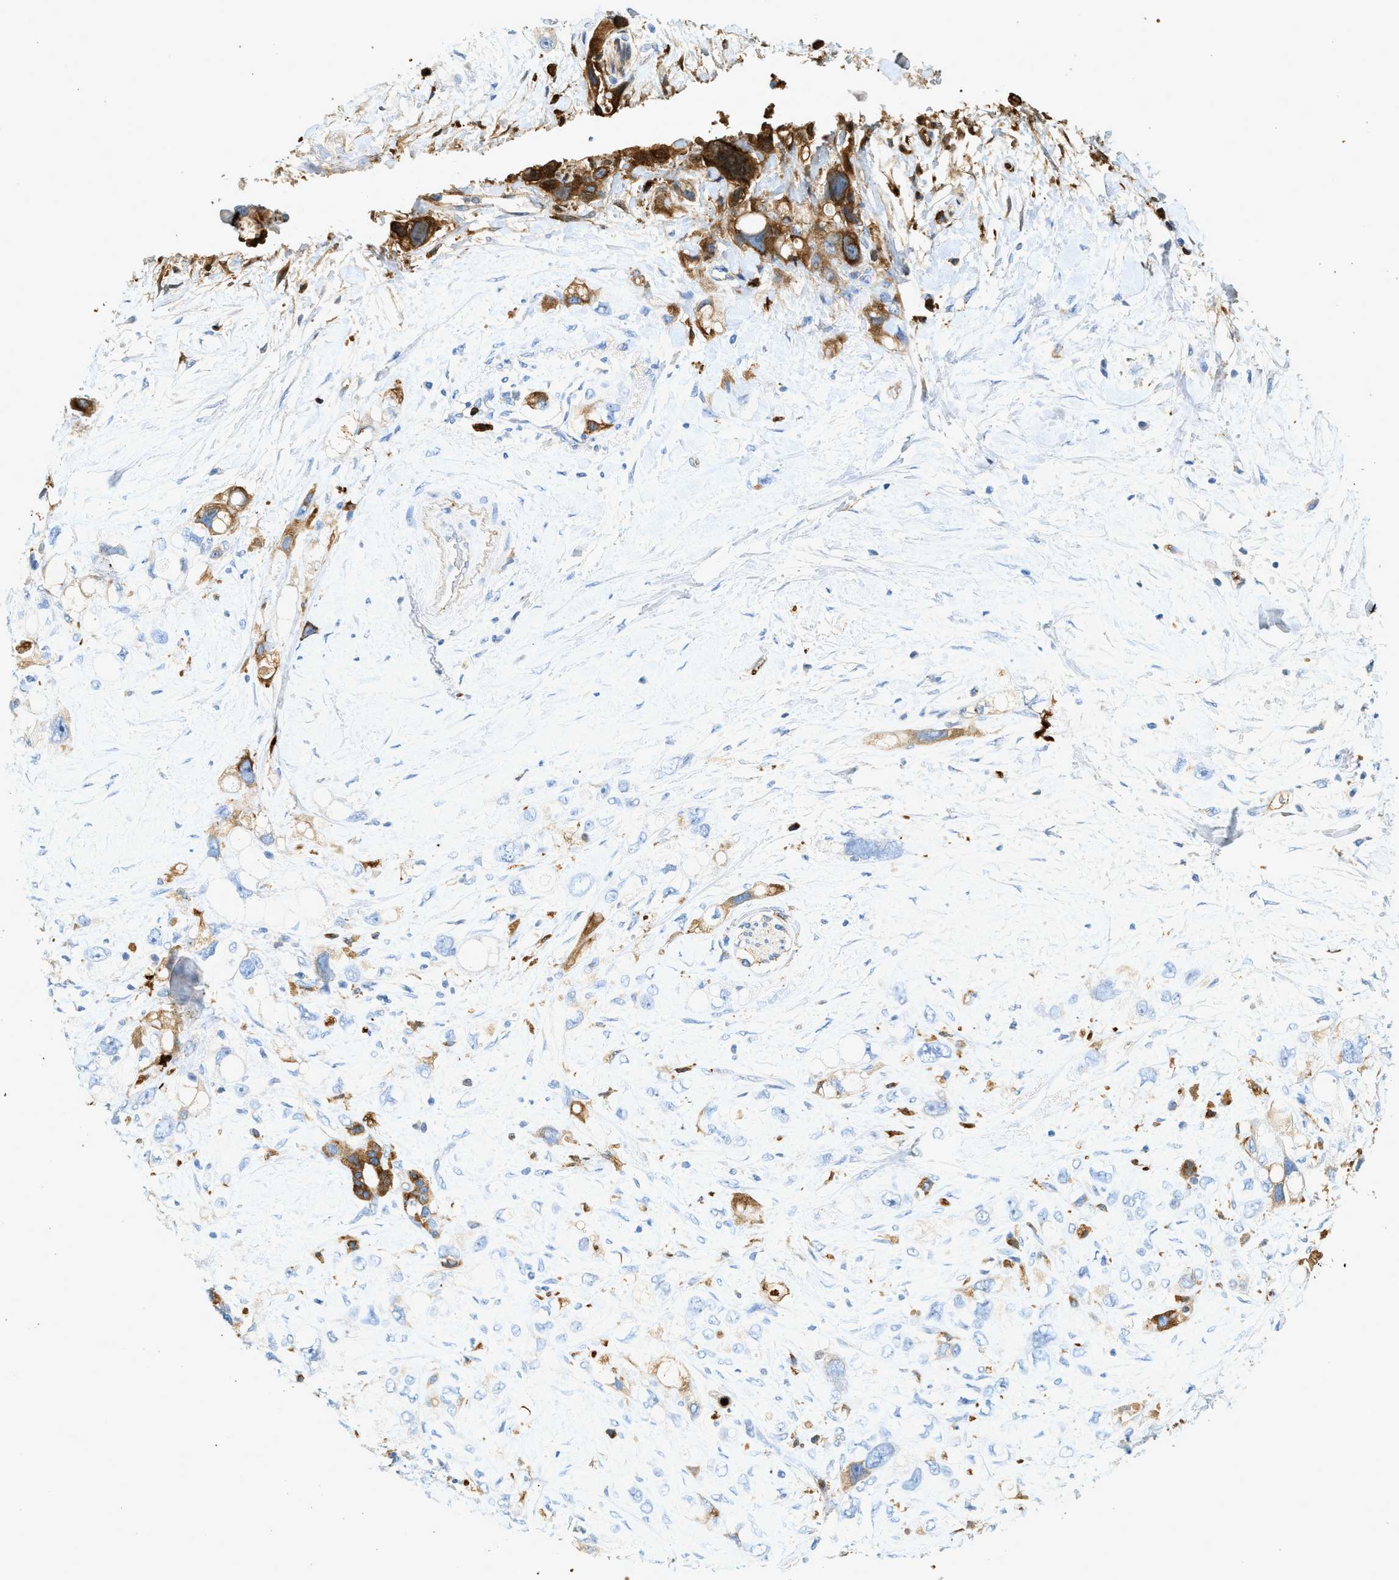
{"staining": {"intensity": "moderate", "quantity": "<25%", "location": "cytoplasmic/membranous"}, "tissue": "pancreatic cancer", "cell_type": "Tumor cells", "image_type": "cancer", "snomed": [{"axis": "morphology", "description": "Adenocarcinoma, NOS"}, {"axis": "topography", "description": "Pancreas"}], "caption": "DAB immunohistochemical staining of pancreatic cancer (adenocarcinoma) exhibits moderate cytoplasmic/membranous protein positivity in about <25% of tumor cells.", "gene": "F2", "patient": {"sex": "female", "age": 56}}